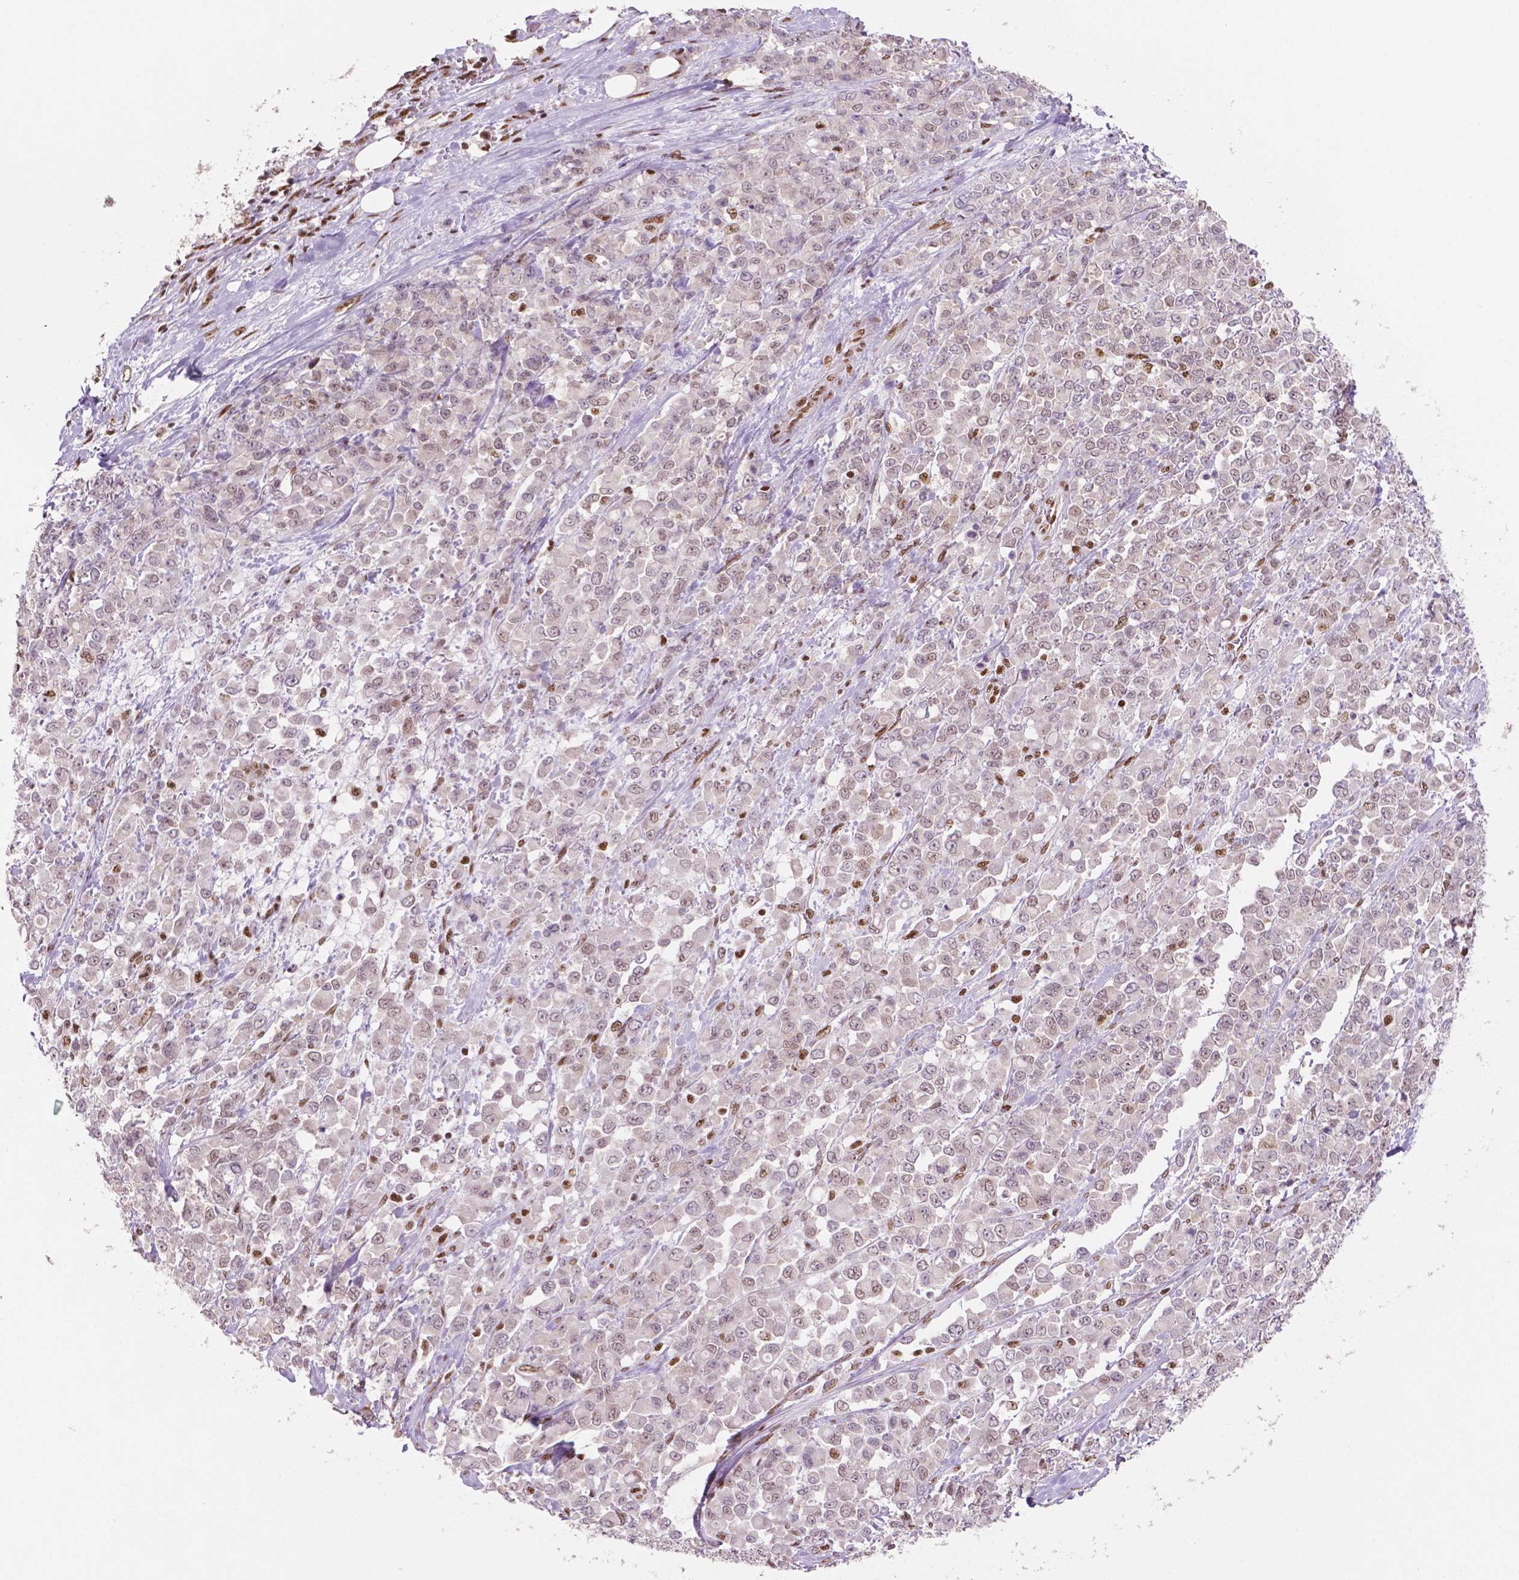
{"staining": {"intensity": "negative", "quantity": "none", "location": "none"}, "tissue": "stomach cancer", "cell_type": "Tumor cells", "image_type": "cancer", "snomed": [{"axis": "morphology", "description": "Adenocarcinoma, NOS"}, {"axis": "topography", "description": "Stomach"}], "caption": "Immunohistochemistry micrograph of adenocarcinoma (stomach) stained for a protein (brown), which shows no expression in tumor cells.", "gene": "MLH1", "patient": {"sex": "female", "age": 76}}